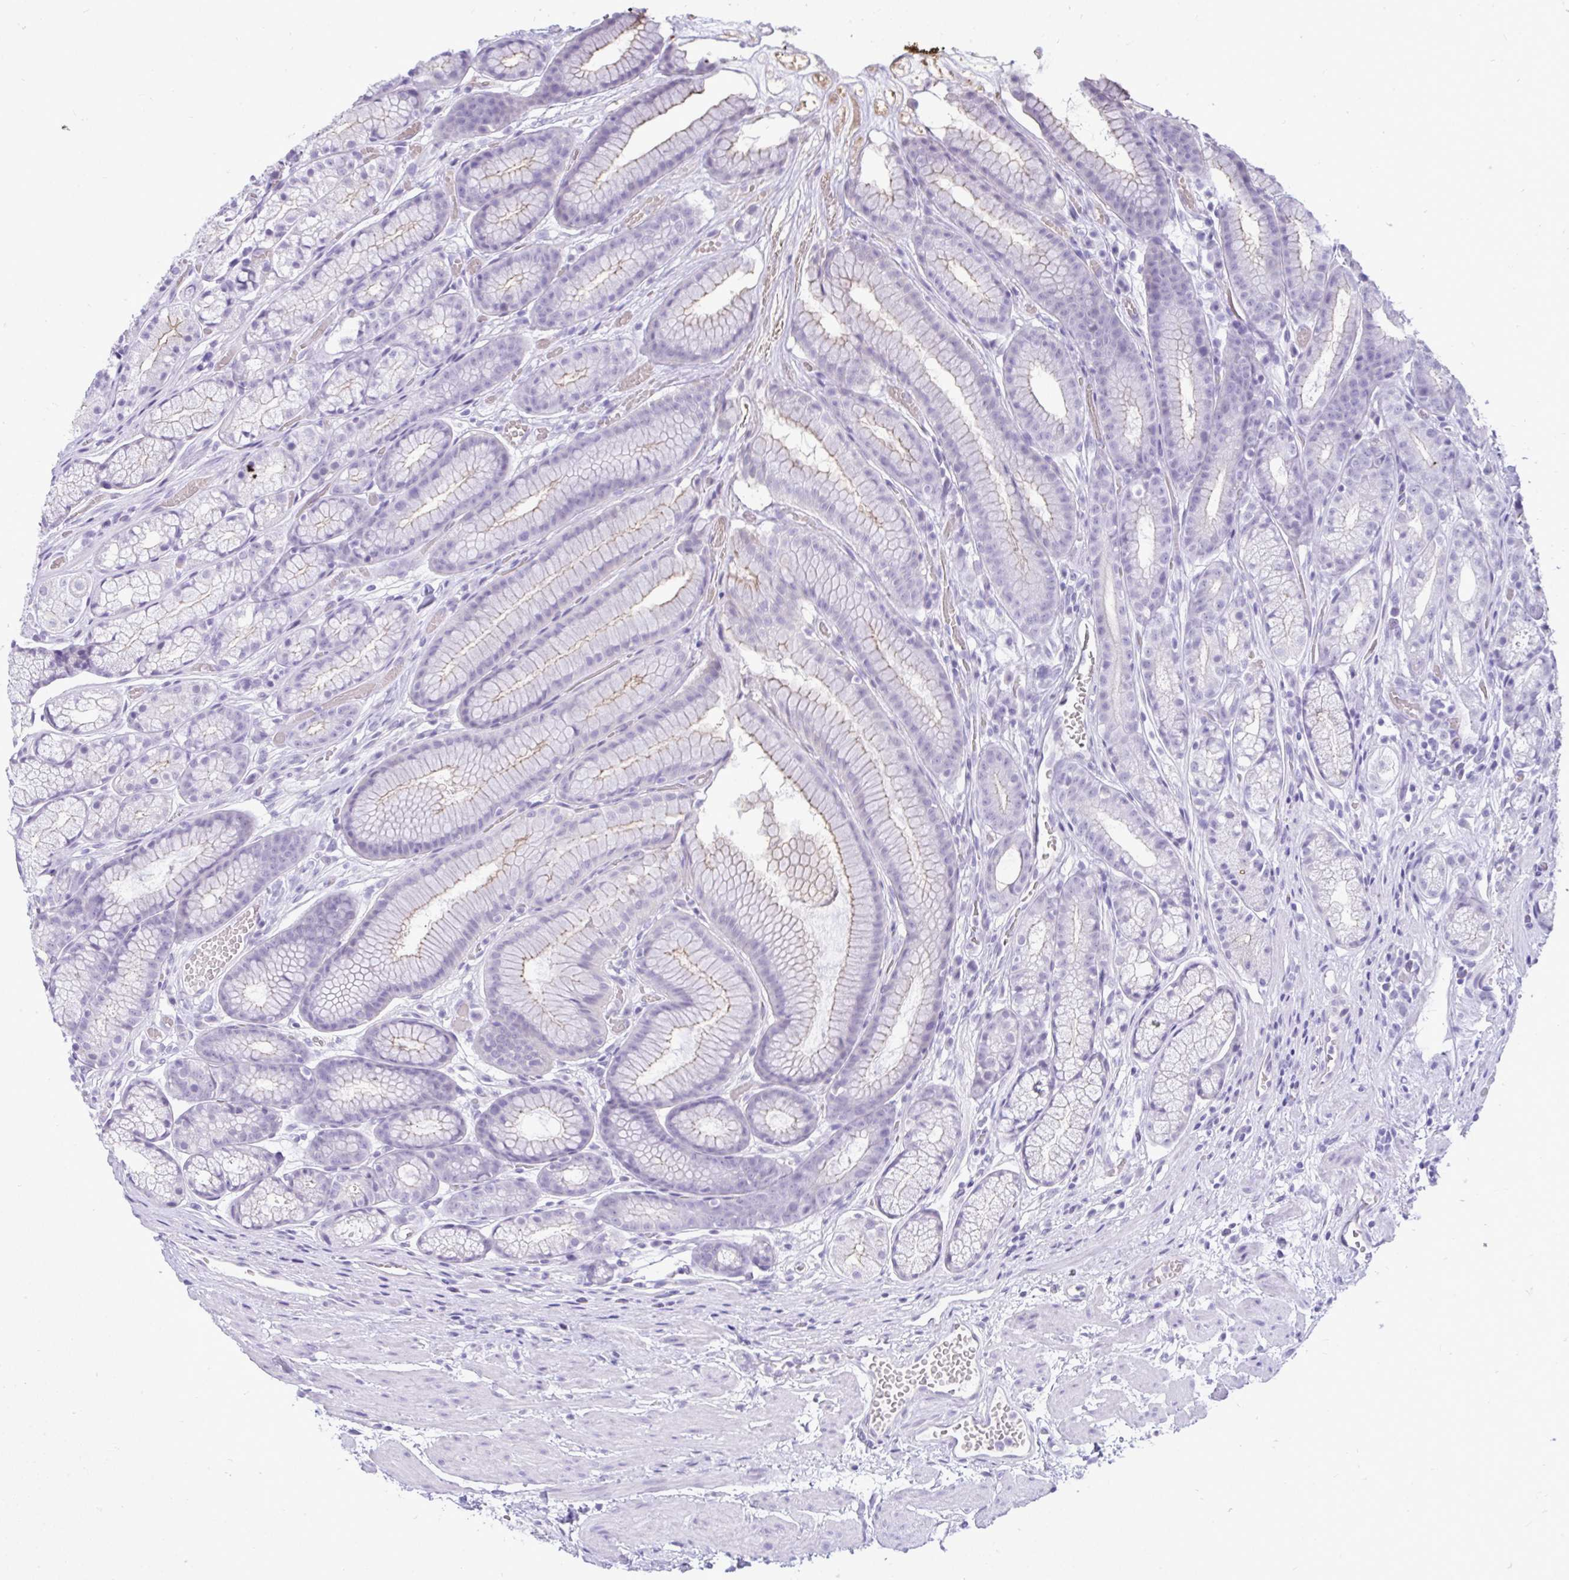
{"staining": {"intensity": "moderate", "quantity": "<25%", "location": "cytoplasmic/membranous"}, "tissue": "stomach", "cell_type": "Glandular cells", "image_type": "normal", "snomed": [{"axis": "morphology", "description": "Normal tissue, NOS"}, {"axis": "topography", "description": "Smooth muscle"}, {"axis": "topography", "description": "Stomach"}], "caption": "Benign stomach was stained to show a protein in brown. There is low levels of moderate cytoplasmic/membranous staining in about <25% of glandular cells. Immunohistochemistry stains the protein of interest in brown and the nuclei are stained blue.", "gene": "PRM2", "patient": {"sex": "male", "age": 70}}